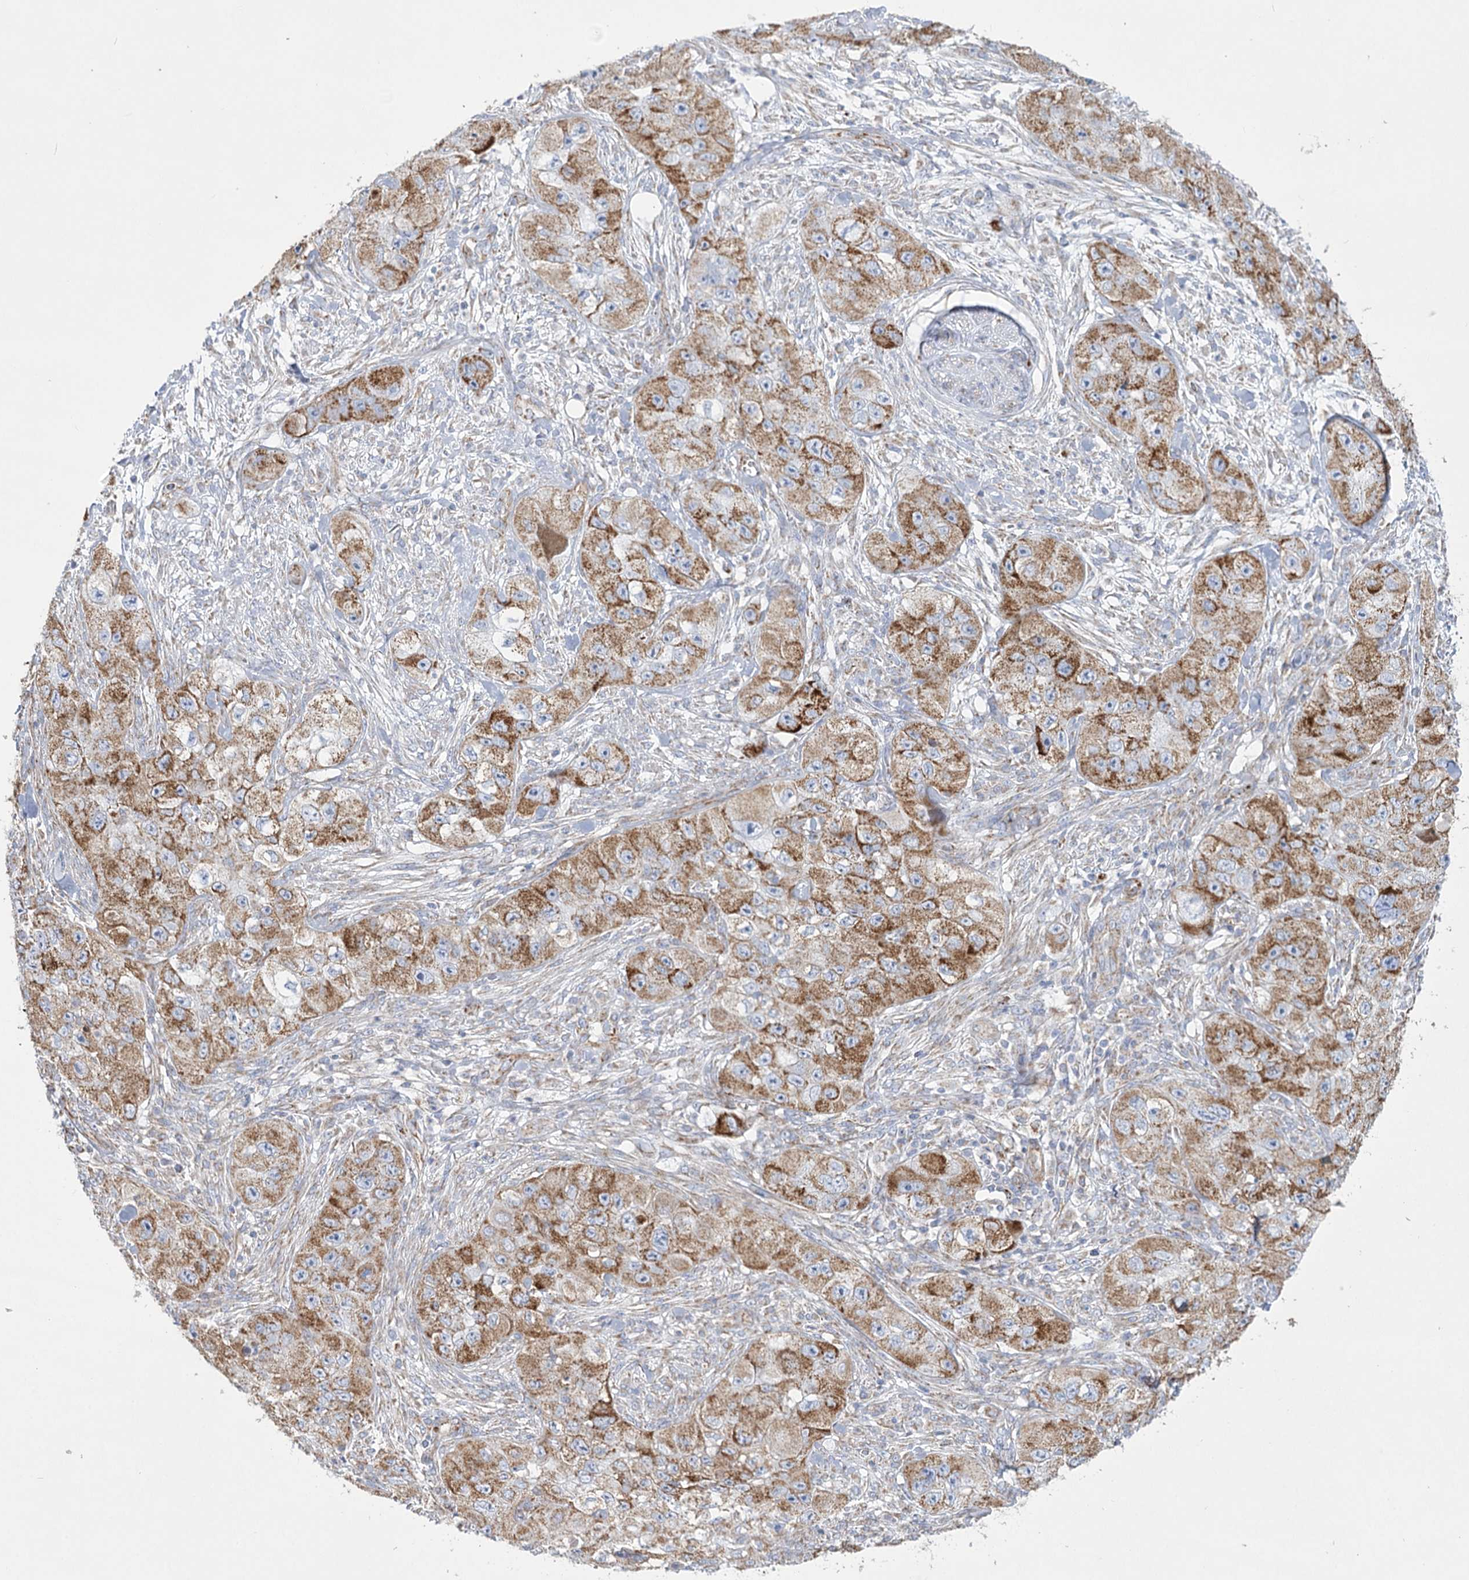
{"staining": {"intensity": "strong", "quantity": ">75%", "location": "cytoplasmic/membranous"}, "tissue": "skin cancer", "cell_type": "Tumor cells", "image_type": "cancer", "snomed": [{"axis": "morphology", "description": "Squamous cell carcinoma, NOS"}, {"axis": "topography", "description": "Skin"}, {"axis": "topography", "description": "Subcutis"}], "caption": "Immunohistochemistry (IHC) (DAB (3,3'-diaminobenzidine)) staining of skin squamous cell carcinoma reveals strong cytoplasmic/membranous protein positivity in about >75% of tumor cells.", "gene": "DHTKD1", "patient": {"sex": "male", "age": 73}}